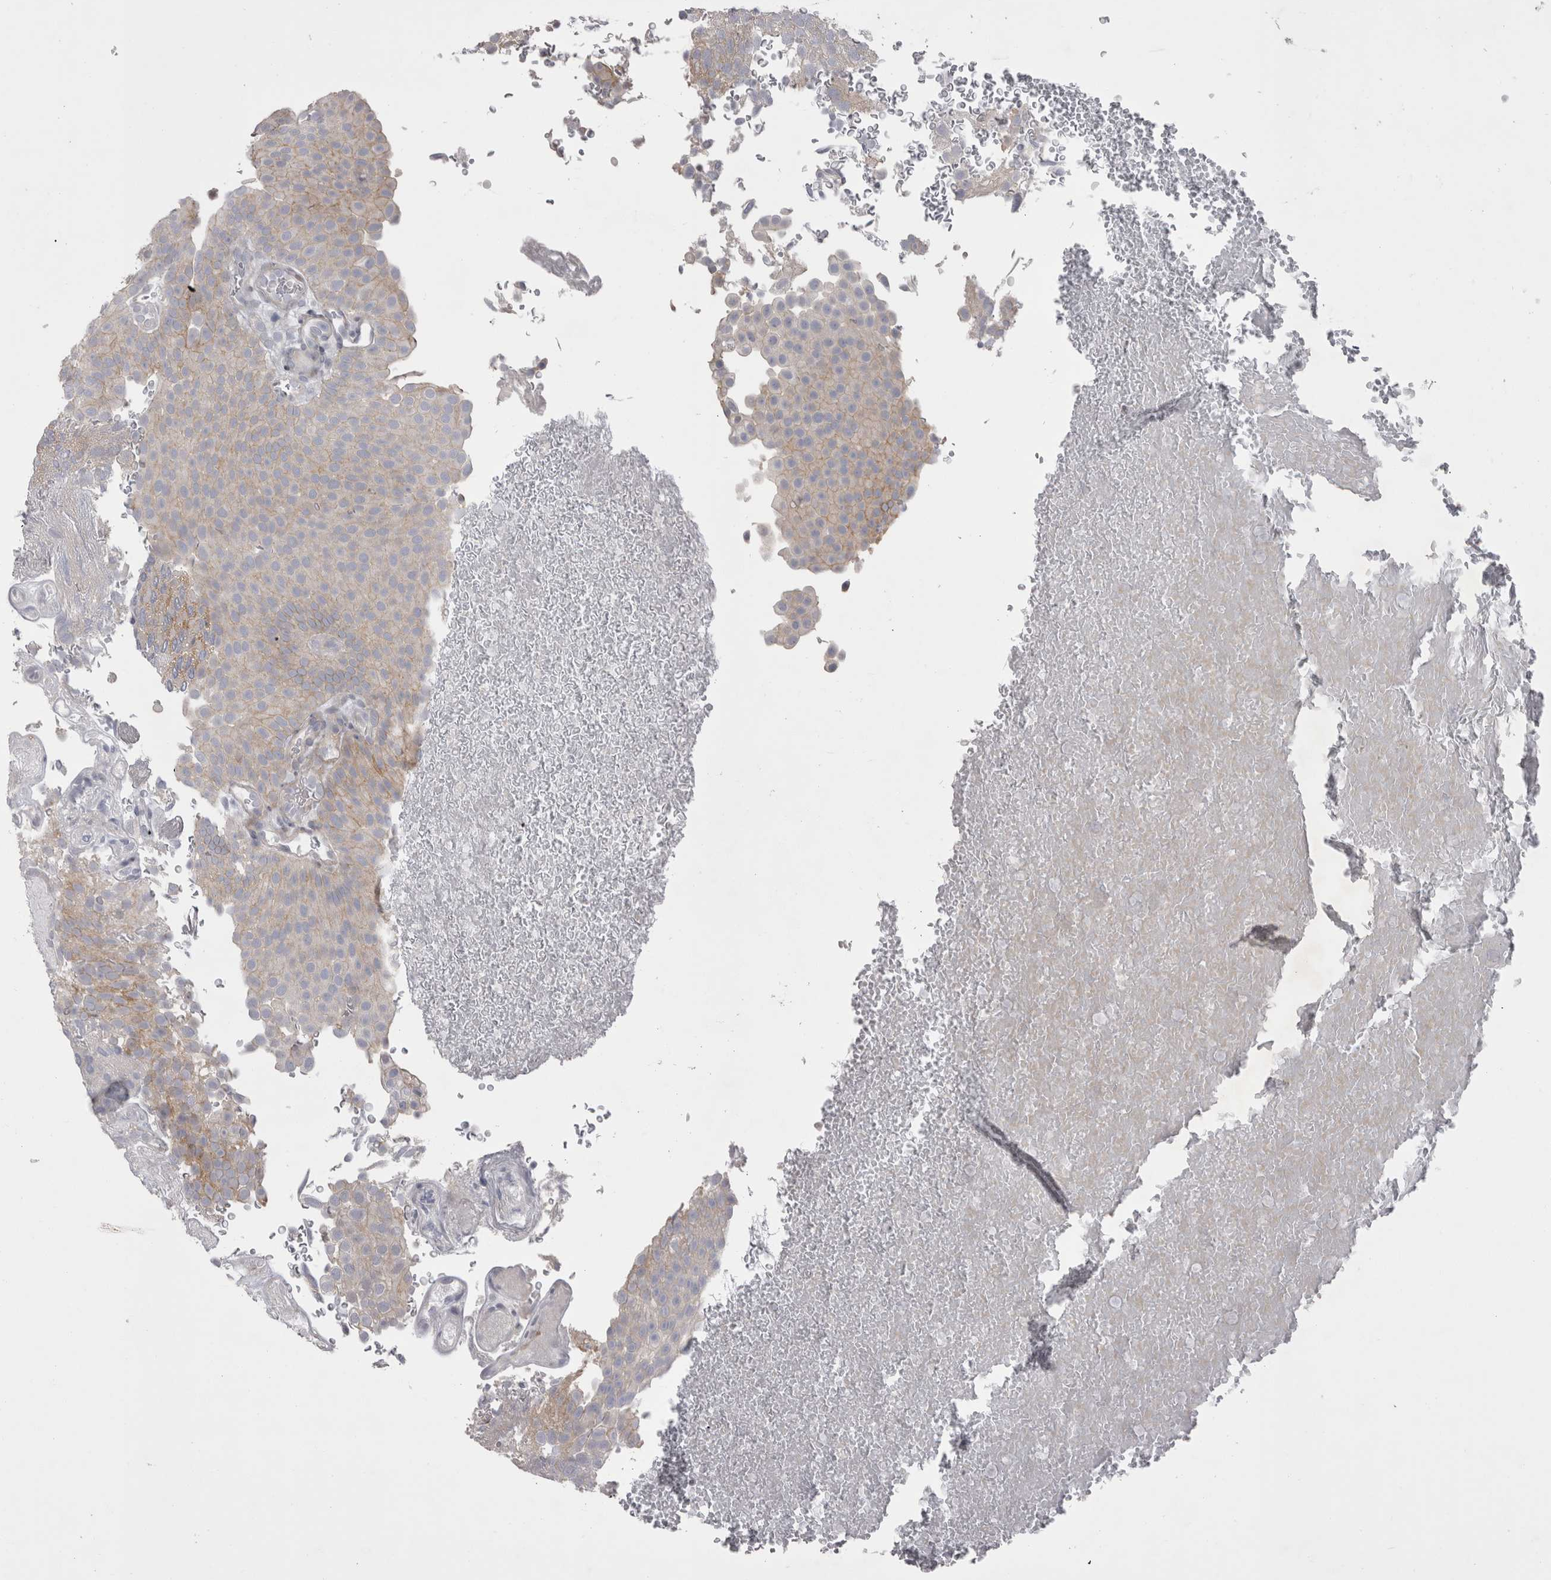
{"staining": {"intensity": "weak", "quantity": "25%-75%", "location": "cytoplasmic/membranous"}, "tissue": "urothelial cancer", "cell_type": "Tumor cells", "image_type": "cancer", "snomed": [{"axis": "morphology", "description": "Urothelial carcinoma, Low grade"}, {"axis": "topography", "description": "Urinary bladder"}], "caption": "Low-grade urothelial carcinoma tissue displays weak cytoplasmic/membranous expression in approximately 25%-75% of tumor cells, visualized by immunohistochemistry. (DAB (3,3'-diaminobenzidine) IHC with brightfield microscopy, high magnification).", "gene": "NENF", "patient": {"sex": "male", "age": 78}}